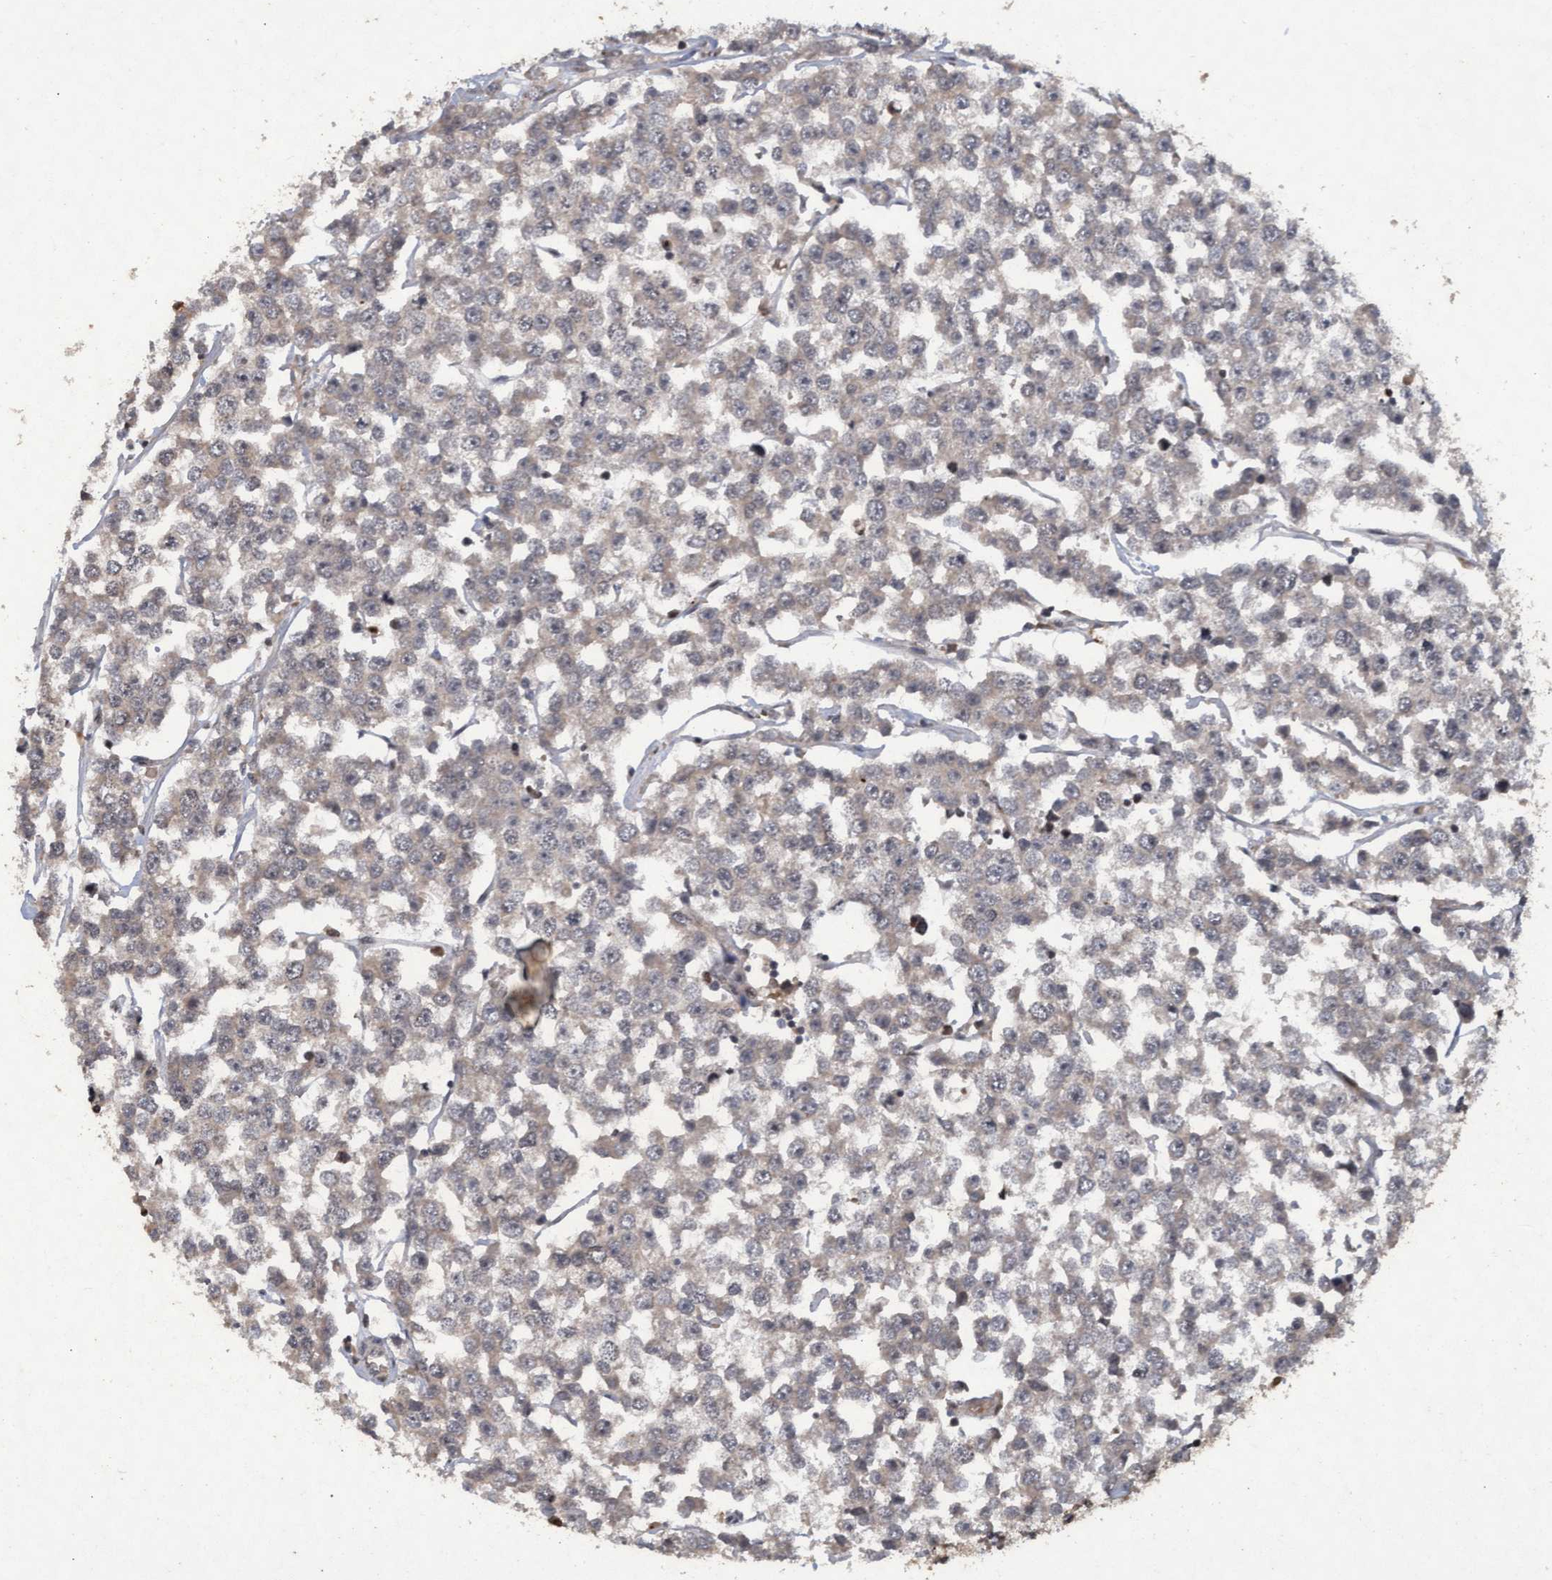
{"staining": {"intensity": "weak", "quantity": "25%-75%", "location": "cytoplasmic/membranous"}, "tissue": "testis cancer", "cell_type": "Tumor cells", "image_type": "cancer", "snomed": [{"axis": "morphology", "description": "Seminoma, NOS"}, {"axis": "morphology", "description": "Carcinoma, Embryonal, NOS"}, {"axis": "topography", "description": "Testis"}], "caption": "Human testis embryonal carcinoma stained for a protein (brown) reveals weak cytoplasmic/membranous positive staining in about 25%-75% of tumor cells.", "gene": "KCNC2", "patient": {"sex": "male", "age": 52}}